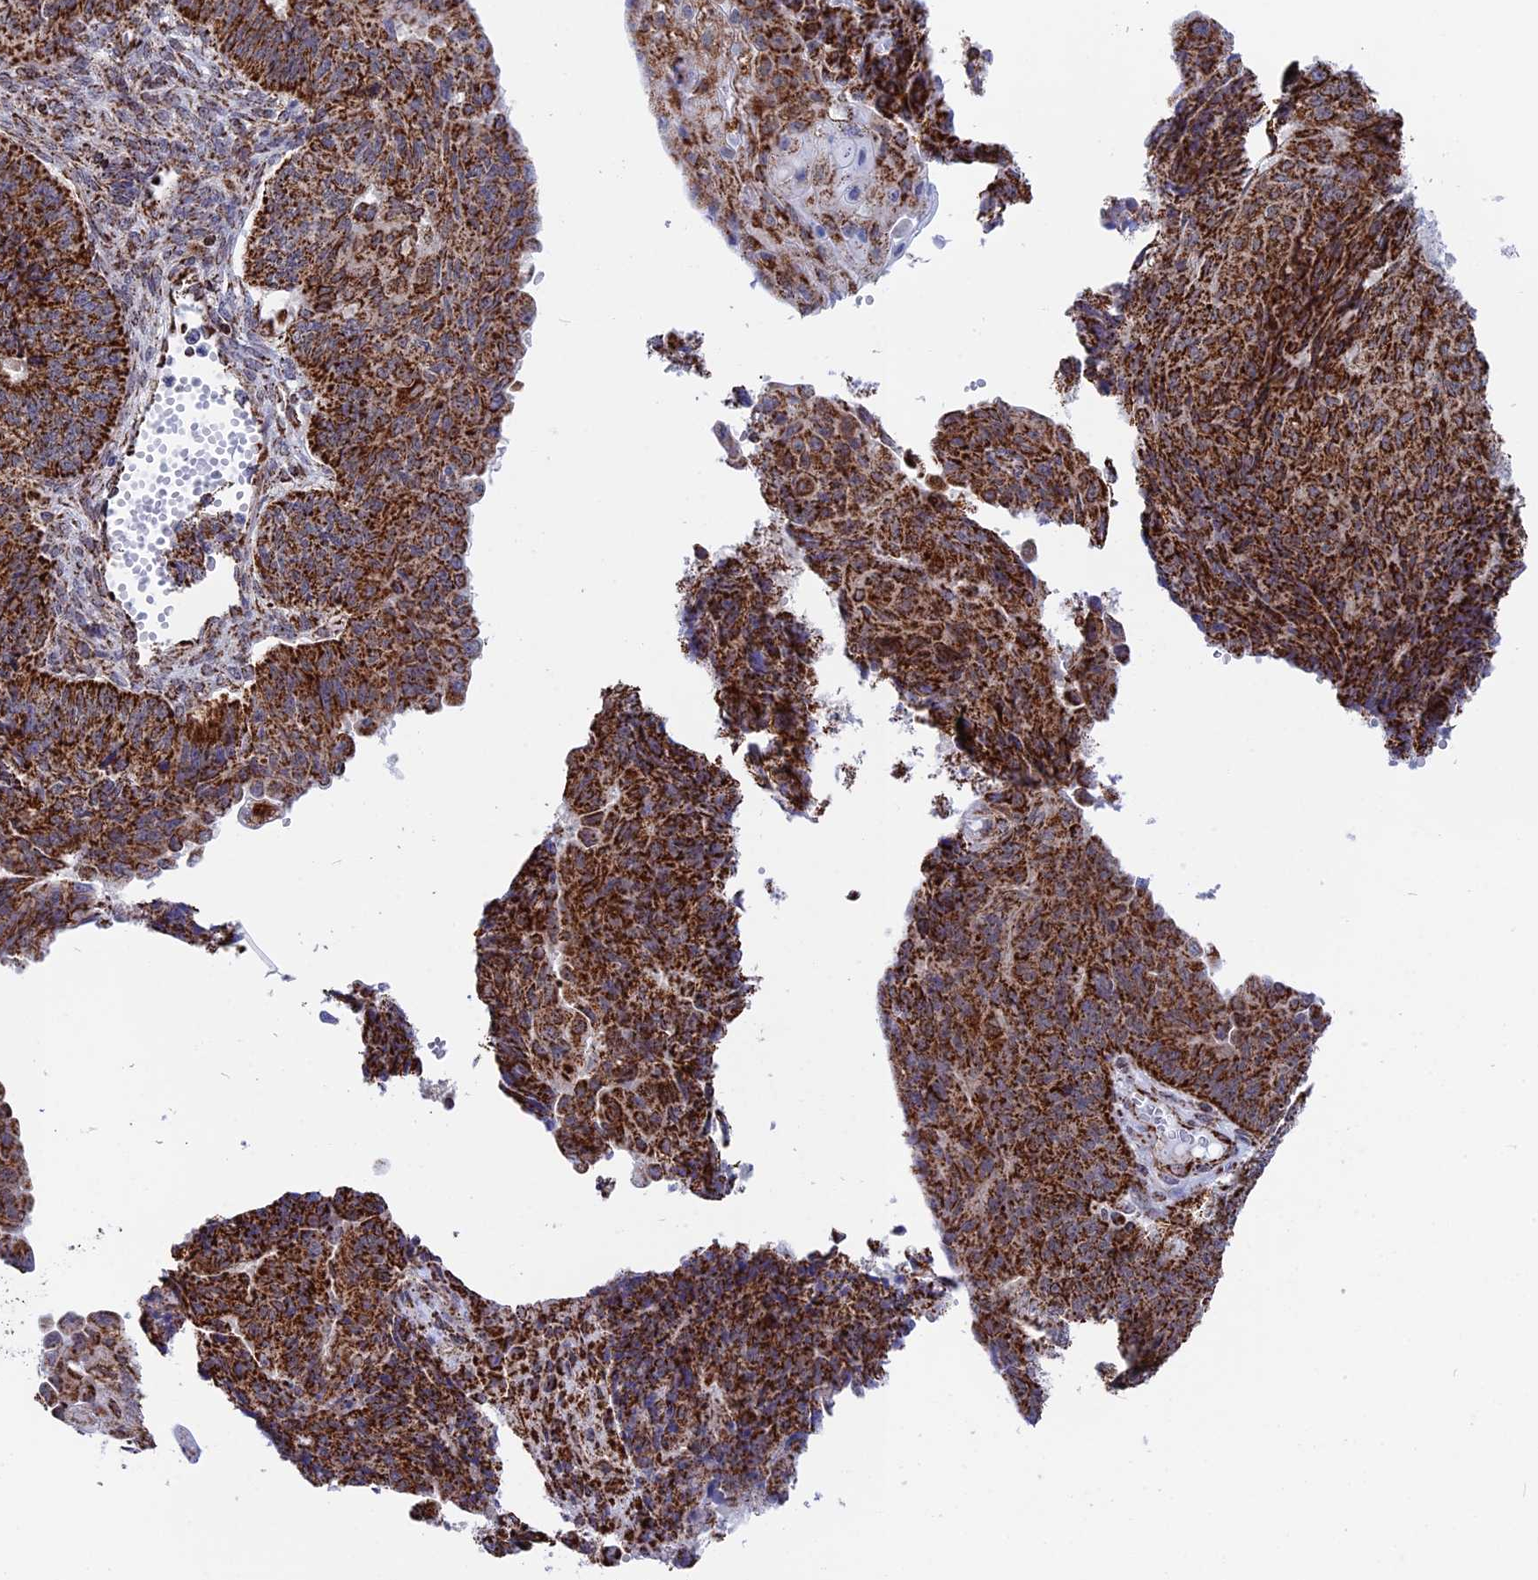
{"staining": {"intensity": "strong", "quantity": ">75%", "location": "cytoplasmic/membranous"}, "tissue": "endometrial cancer", "cell_type": "Tumor cells", "image_type": "cancer", "snomed": [{"axis": "morphology", "description": "Adenocarcinoma, NOS"}, {"axis": "topography", "description": "Endometrium"}], "caption": "Protein expression analysis of endometrial cancer (adenocarcinoma) reveals strong cytoplasmic/membranous expression in about >75% of tumor cells. The protein of interest is stained brown, and the nuclei are stained in blue (DAB IHC with brightfield microscopy, high magnification).", "gene": "CDC16", "patient": {"sex": "female", "age": 32}}